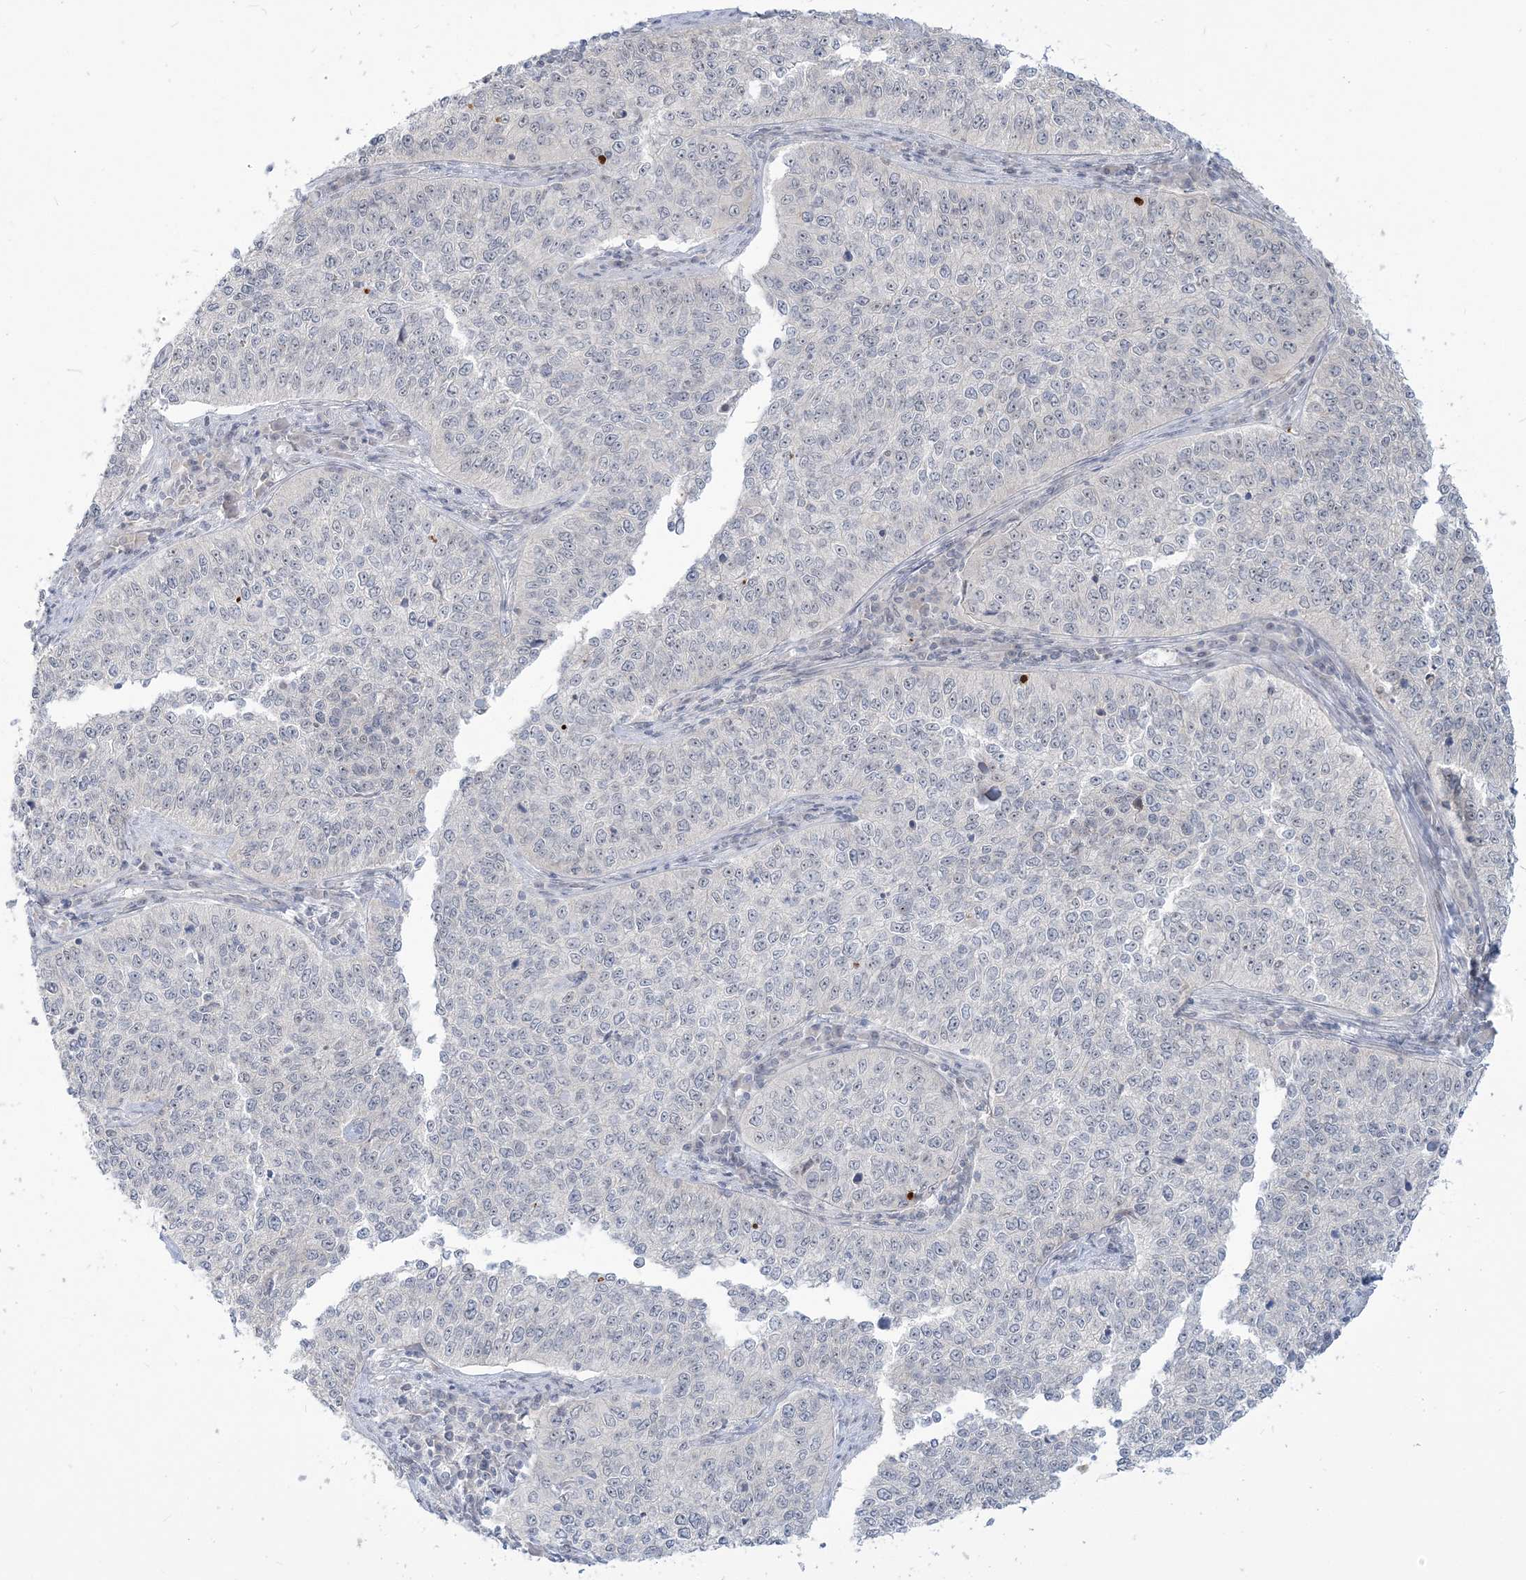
{"staining": {"intensity": "negative", "quantity": "none", "location": "none"}, "tissue": "cervical cancer", "cell_type": "Tumor cells", "image_type": "cancer", "snomed": [{"axis": "morphology", "description": "Squamous cell carcinoma, NOS"}, {"axis": "topography", "description": "Cervix"}], "caption": "This micrograph is of cervical cancer stained with IHC to label a protein in brown with the nuclei are counter-stained blue. There is no expression in tumor cells.", "gene": "SDAD1", "patient": {"sex": "female", "age": 35}}